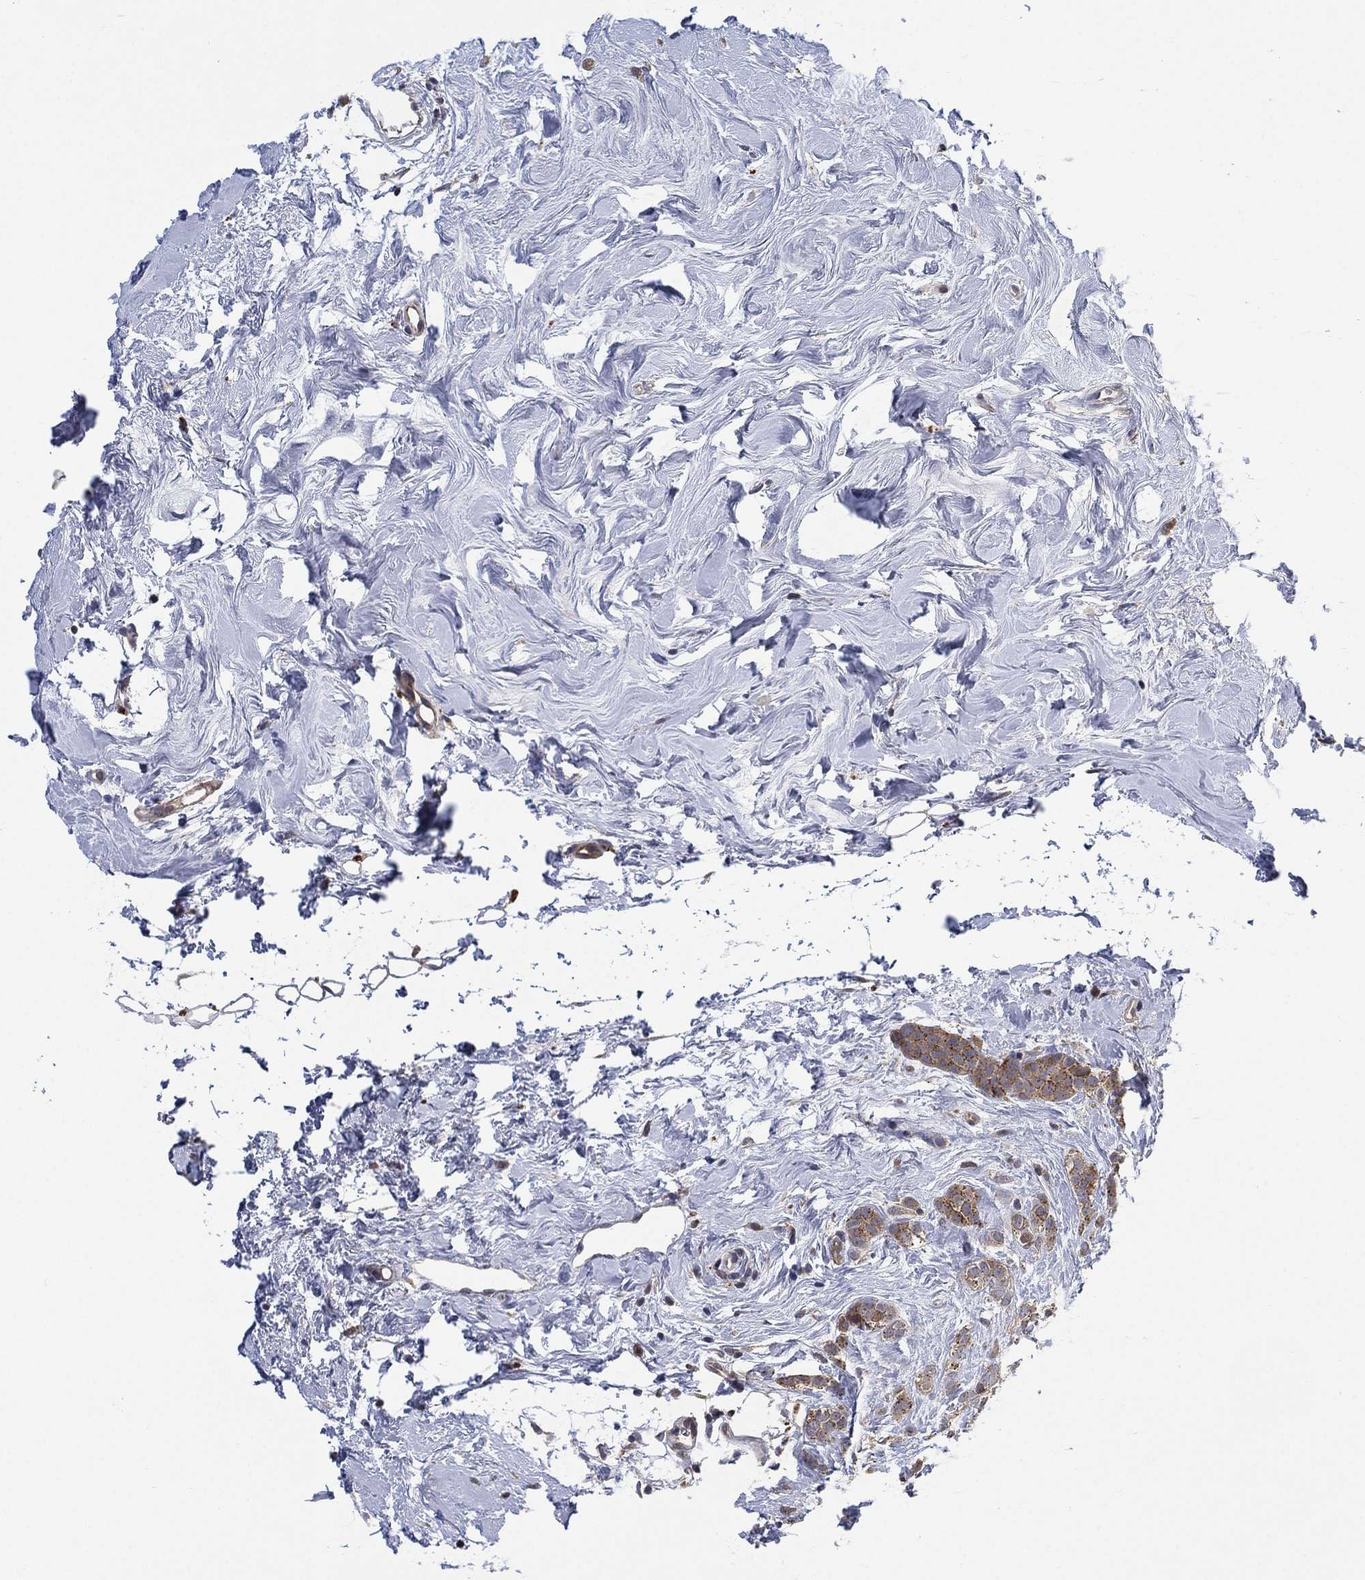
{"staining": {"intensity": "moderate", "quantity": "25%-75%", "location": "cytoplasmic/membranous"}, "tissue": "breast cancer", "cell_type": "Tumor cells", "image_type": "cancer", "snomed": [{"axis": "morphology", "description": "Lobular carcinoma"}, {"axis": "topography", "description": "Breast"}], "caption": "The histopathology image demonstrates staining of breast lobular carcinoma, revealing moderate cytoplasmic/membranous protein expression (brown color) within tumor cells.", "gene": "SELENOO", "patient": {"sex": "female", "age": 49}}